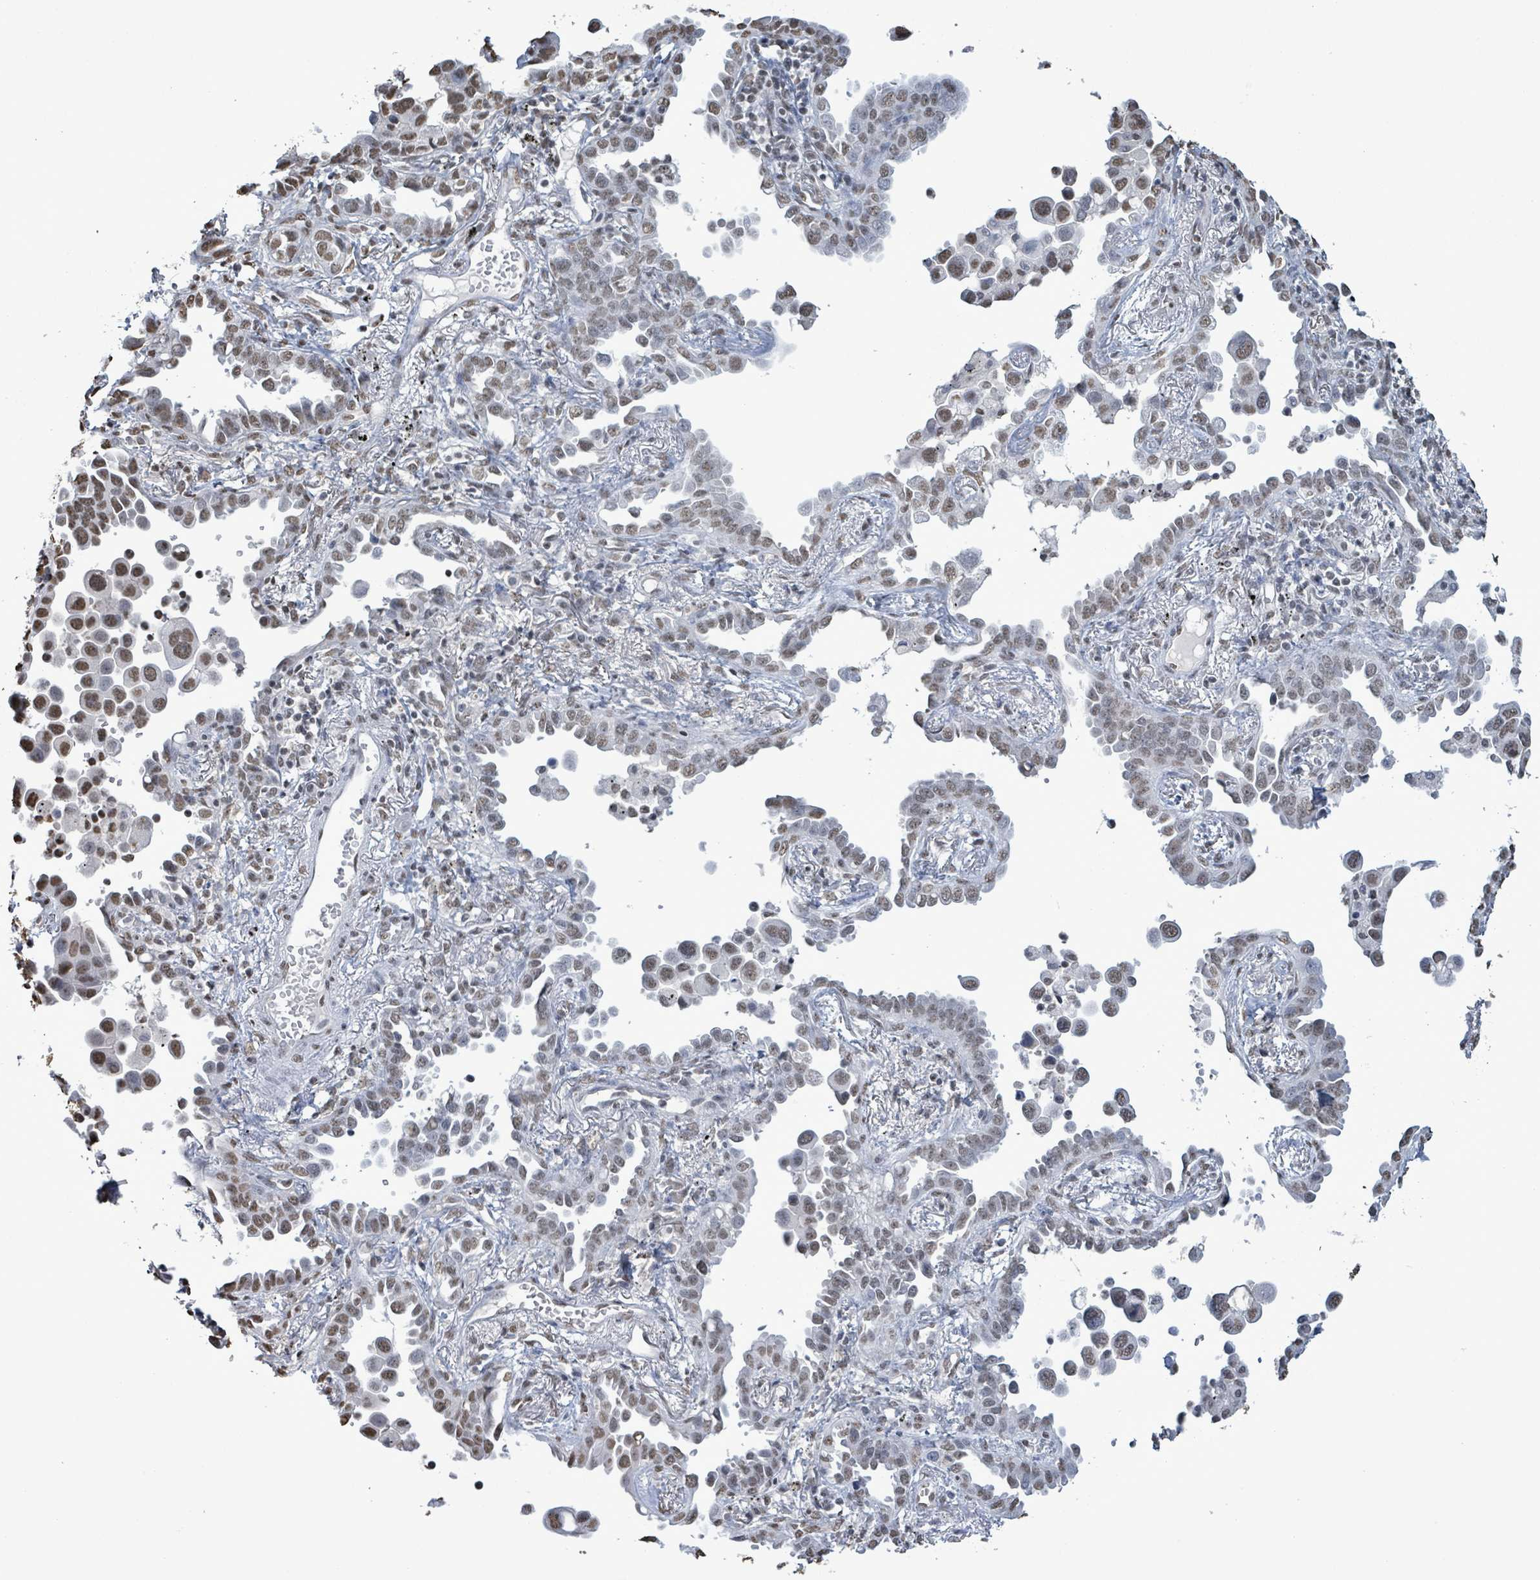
{"staining": {"intensity": "weak", "quantity": ">75%", "location": "nuclear"}, "tissue": "lung cancer", "cell_type": "Tumor cells", "image_type": "cancer", "snomed": [{"axis": "morphology", "description": "Adenocarcinoma, NOS"}, {"axis": "topography", "description": "Lung"}], "caption": "Immunohistochemistry staining of adenocarcinoma (lung), which exhibits low levels of weak nuclear positivity in about >75% of tumor cells indicating weak nuclear protein expression. The staining was performed using DAB (brown) for protein detection and nuclei were counterstained in hematoxylin (blue).", "gene": "SAMD14", "patient": {"sex": "male", "age": 67}}